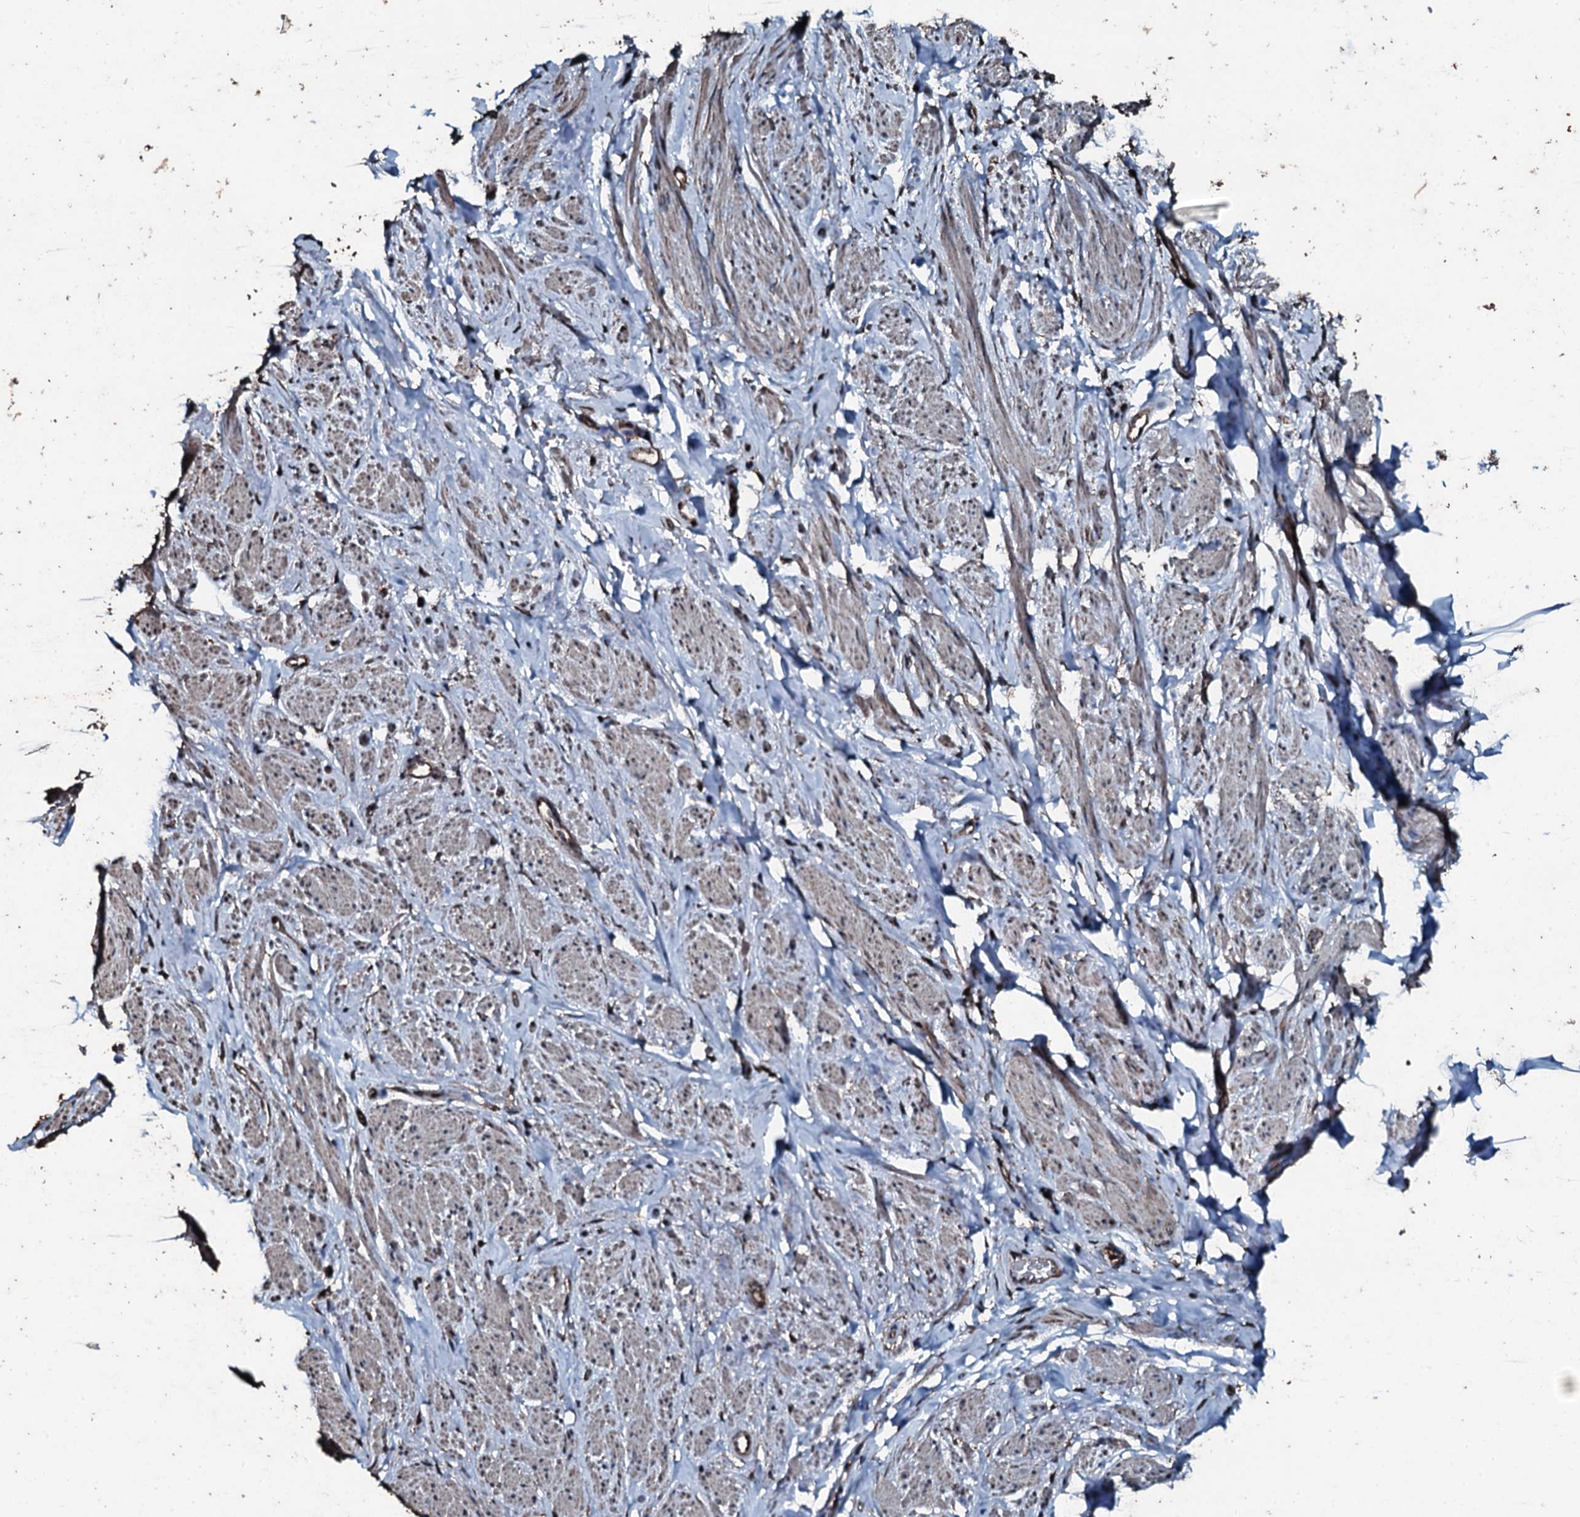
{"staining": {"intensity": "weak", "quantity": "25%-75%", "location": "cytoplasmic/membranous,nuclear"}, "tissue": "smooth muscle", "cell_type": "Smooth muscle cells", "image_type": "normal", "snomed": [{"axis": "morphology", "description": "Normal tissue, NOS"}, {"axis": "topography", "description": "Smooth muscle"}, {"axis": "topography", "description": "Peripheral nerve tissue"}], "caption": "Brown immunohistochemical staining in unremarkable human smooth muscle displays weak cytoplasmic/membranous,nuclear expression in approximately 25%-75% of smooth muscle cells.", "gene": "FAAP24", "patient": {"sex": "male", "age": 69}}